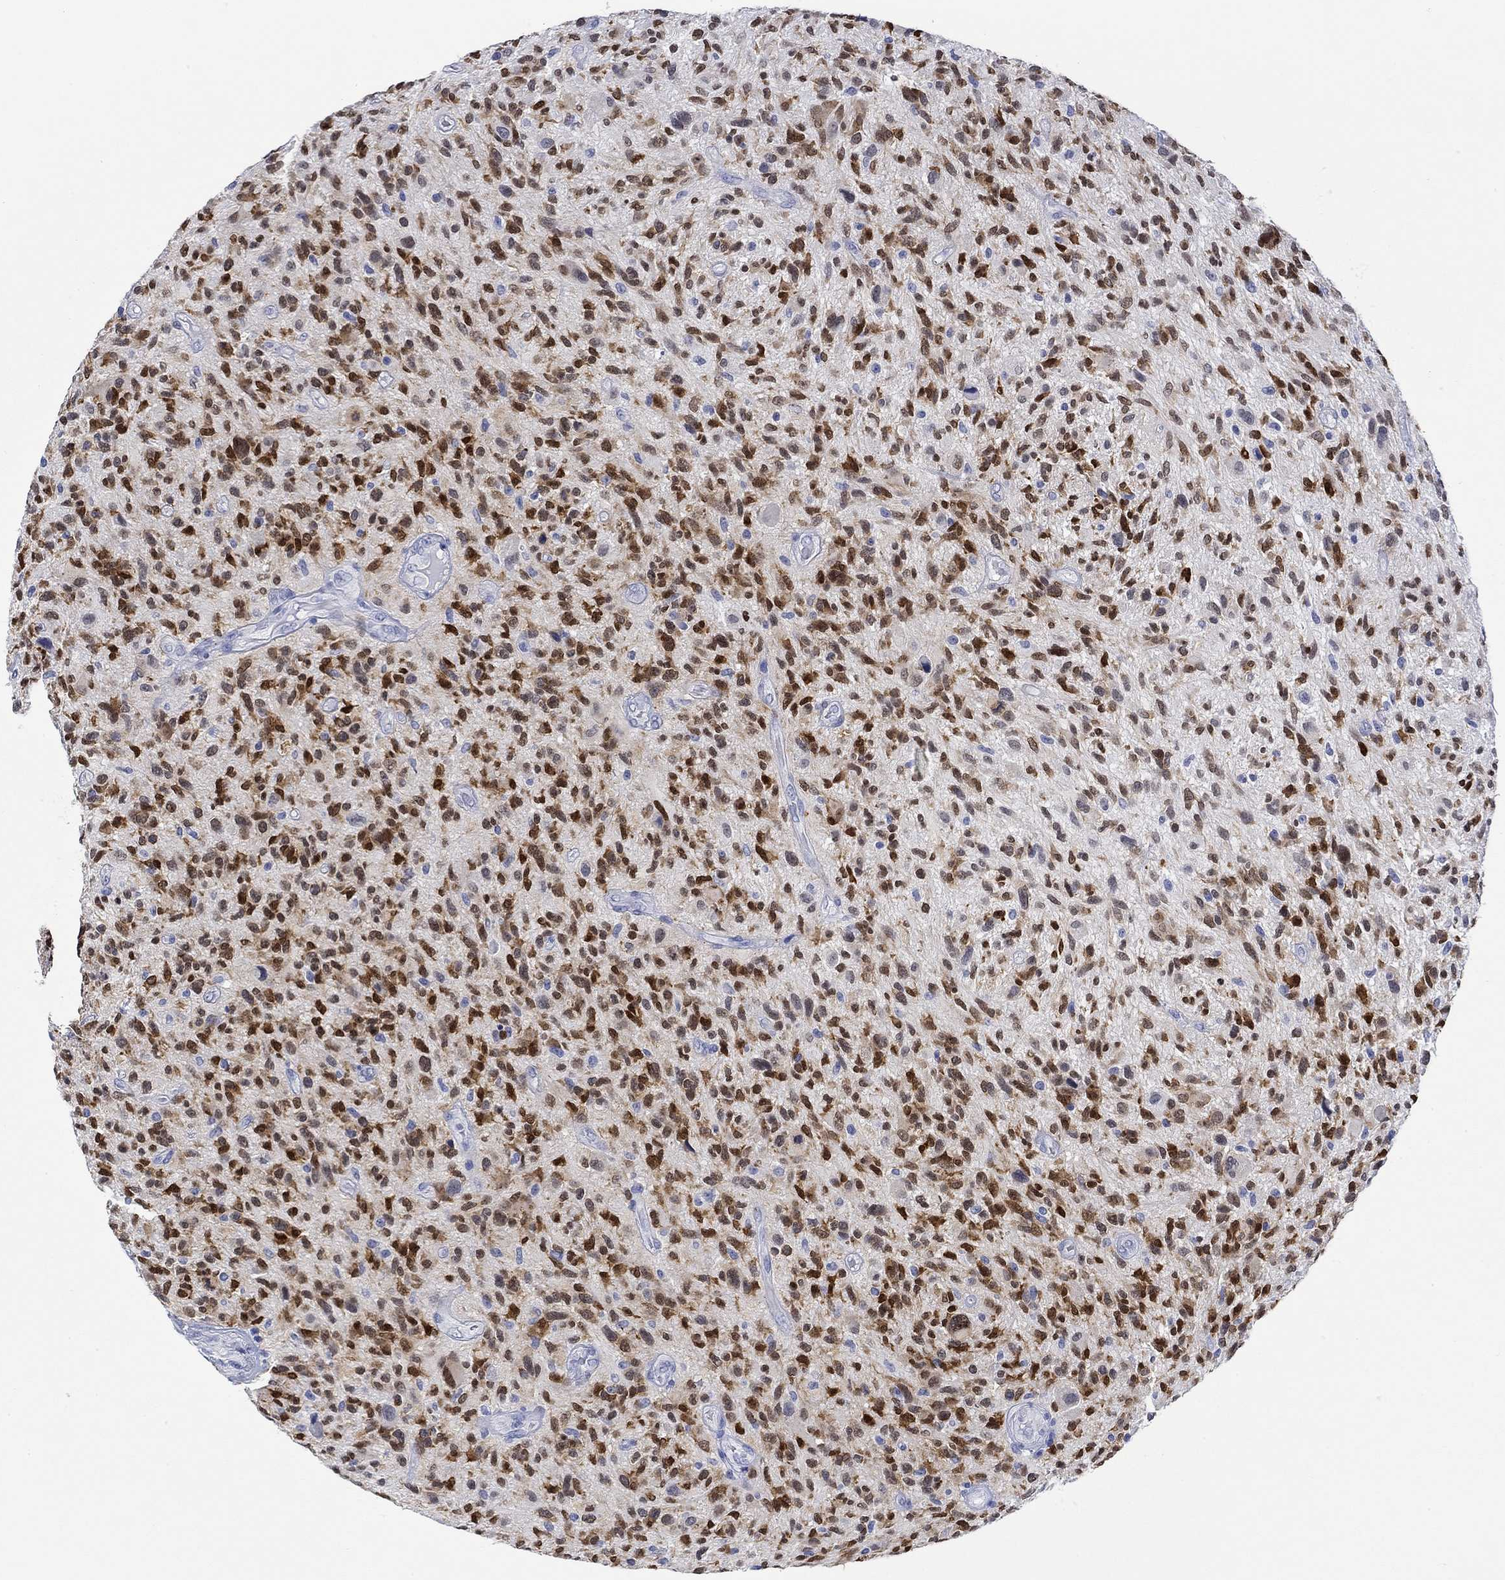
{"staining": {"intensity": "strong", "quantity": ">75%", "location": "nuclear"}, "tissue": "glioma", "cell_type": "Tumor cells", "image_type": "cancer", "snomed": [{"axis": "morphology", "description": "Glioma, malignant, High grade"}, {"axis": "topography", "description": "Brain"}], "caption": "Tumor cells display high levels of strong nuclear positivity in about >75% of cells in malignant glioma (high-grade).", "gene": "MSI1", "patient": {"sex": "male", "age": 47}}